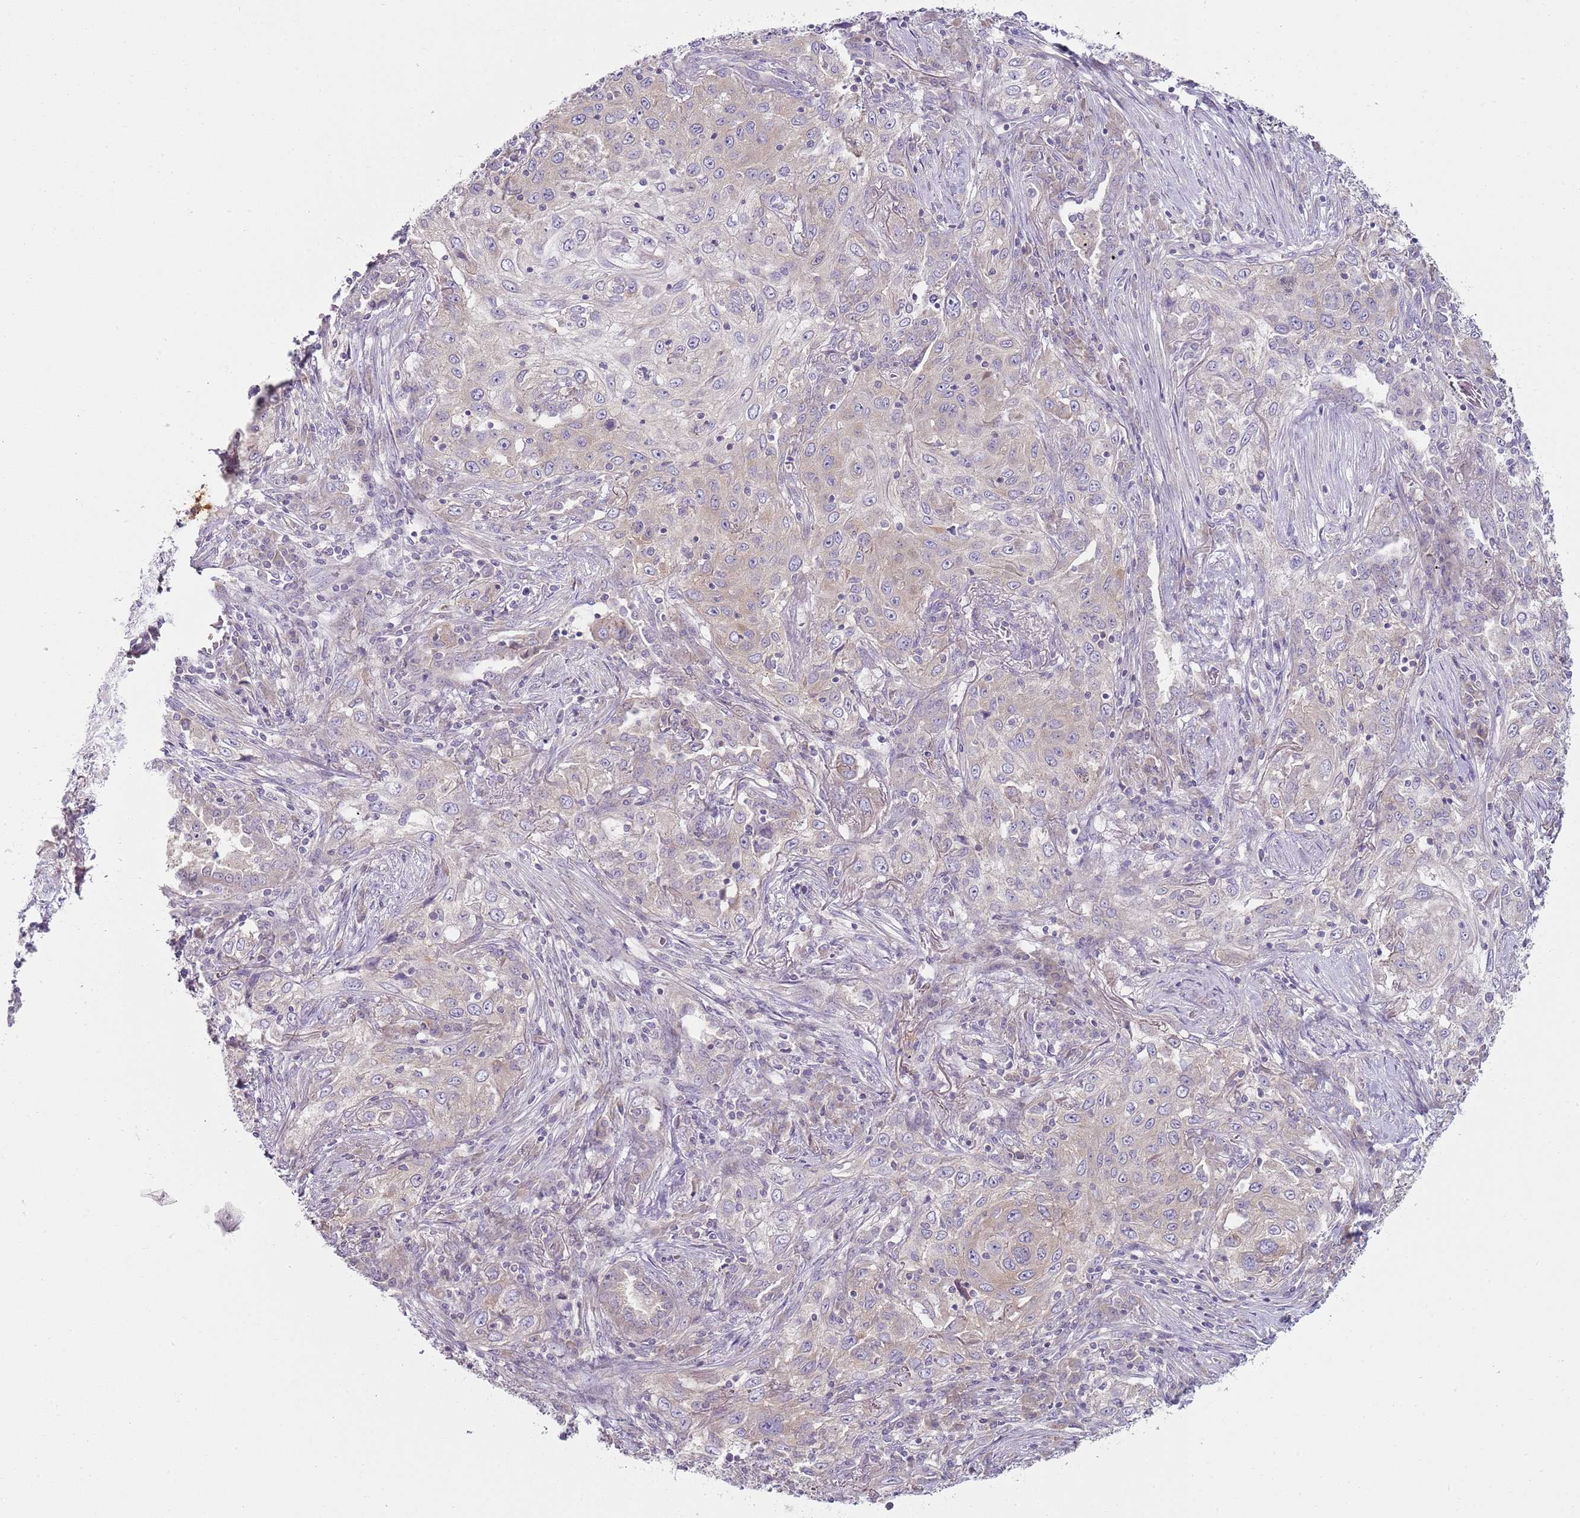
{"staining": {"intensity": "negative", "quantity": "none", "location": "none"}, "tissue": "lung cancer", "cell_type": "Tumor cells", "image_type": "cancer", "snomed": [{"axis": "morphology", "description": "Squamous cell carcinoma, NOS"}, {"axis": "topography", "description": "Lung"}], "caption": "A high-resolution photomicrograph shows immunohistochemistry staining of lung squamous cell carcinoma, which shows no significant positivity in tumor cells.", "gene": "SLC26A6", "patient": {"sex": "female", "age": 69}}